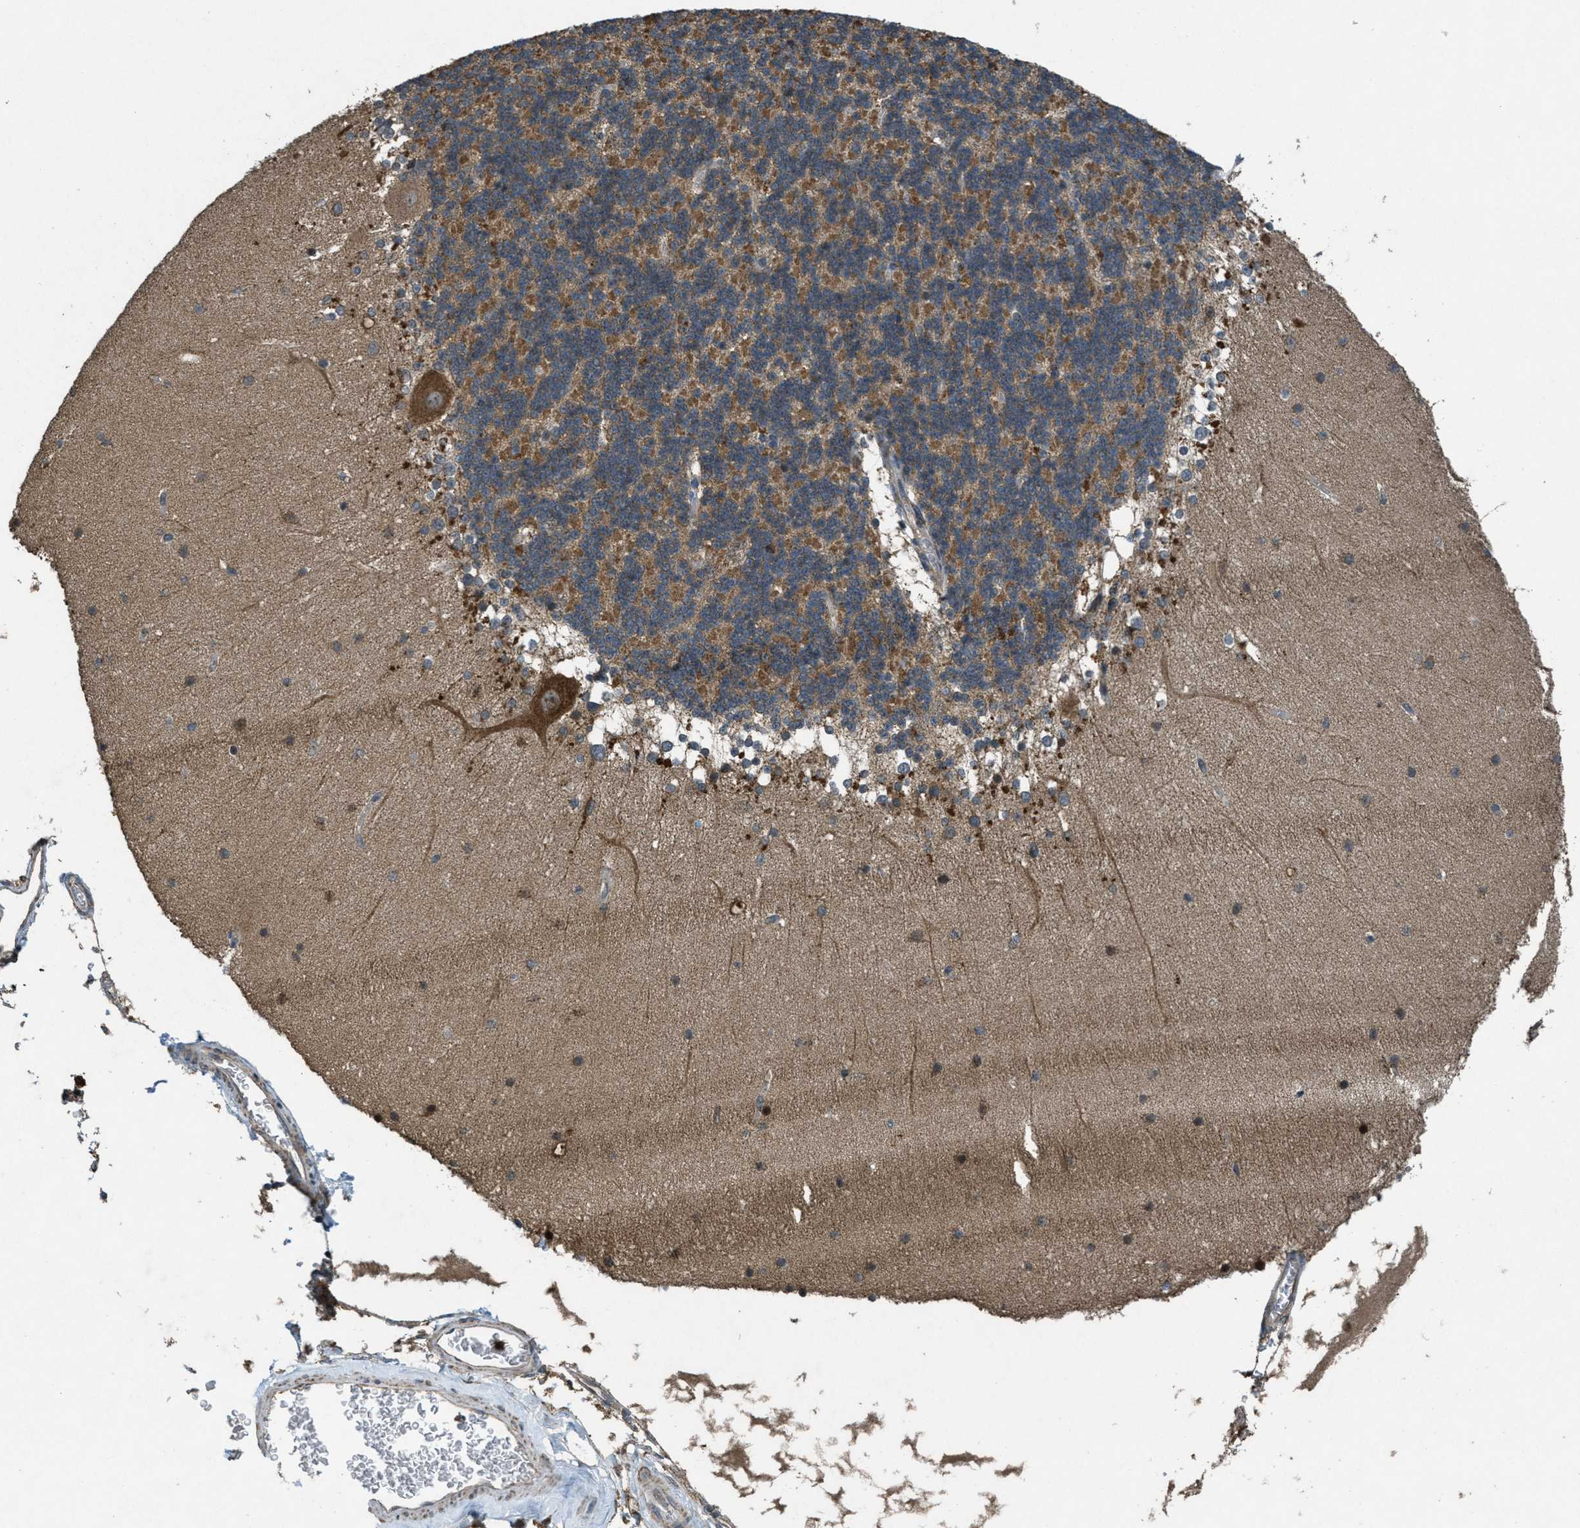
{"staining": {"intensity": "moderate", "quantity": ">75%", "location": "cytoplasmic/membranous"}, "tissue": "cerebellum", "cell_type": "Cells in granular layer", "image_type": "normal", "snomed": [{"axis": "morphology", "description": "Normal tissue, NOS"}, {"axis": "topography", "description": "Cerebellum"}], "caption": "Benign cerebellum displays moderate cytoplasmic/membranous expression in about >75% of cells in granular layer, visualized by immunohistochemistry. (DAB (3,3'-diaminobenzidine) IHC, brown staining for protein, blue staining for nuclei).", "gene": "PPP1R15A", "patient": {"sex": "female", "age": 19}}